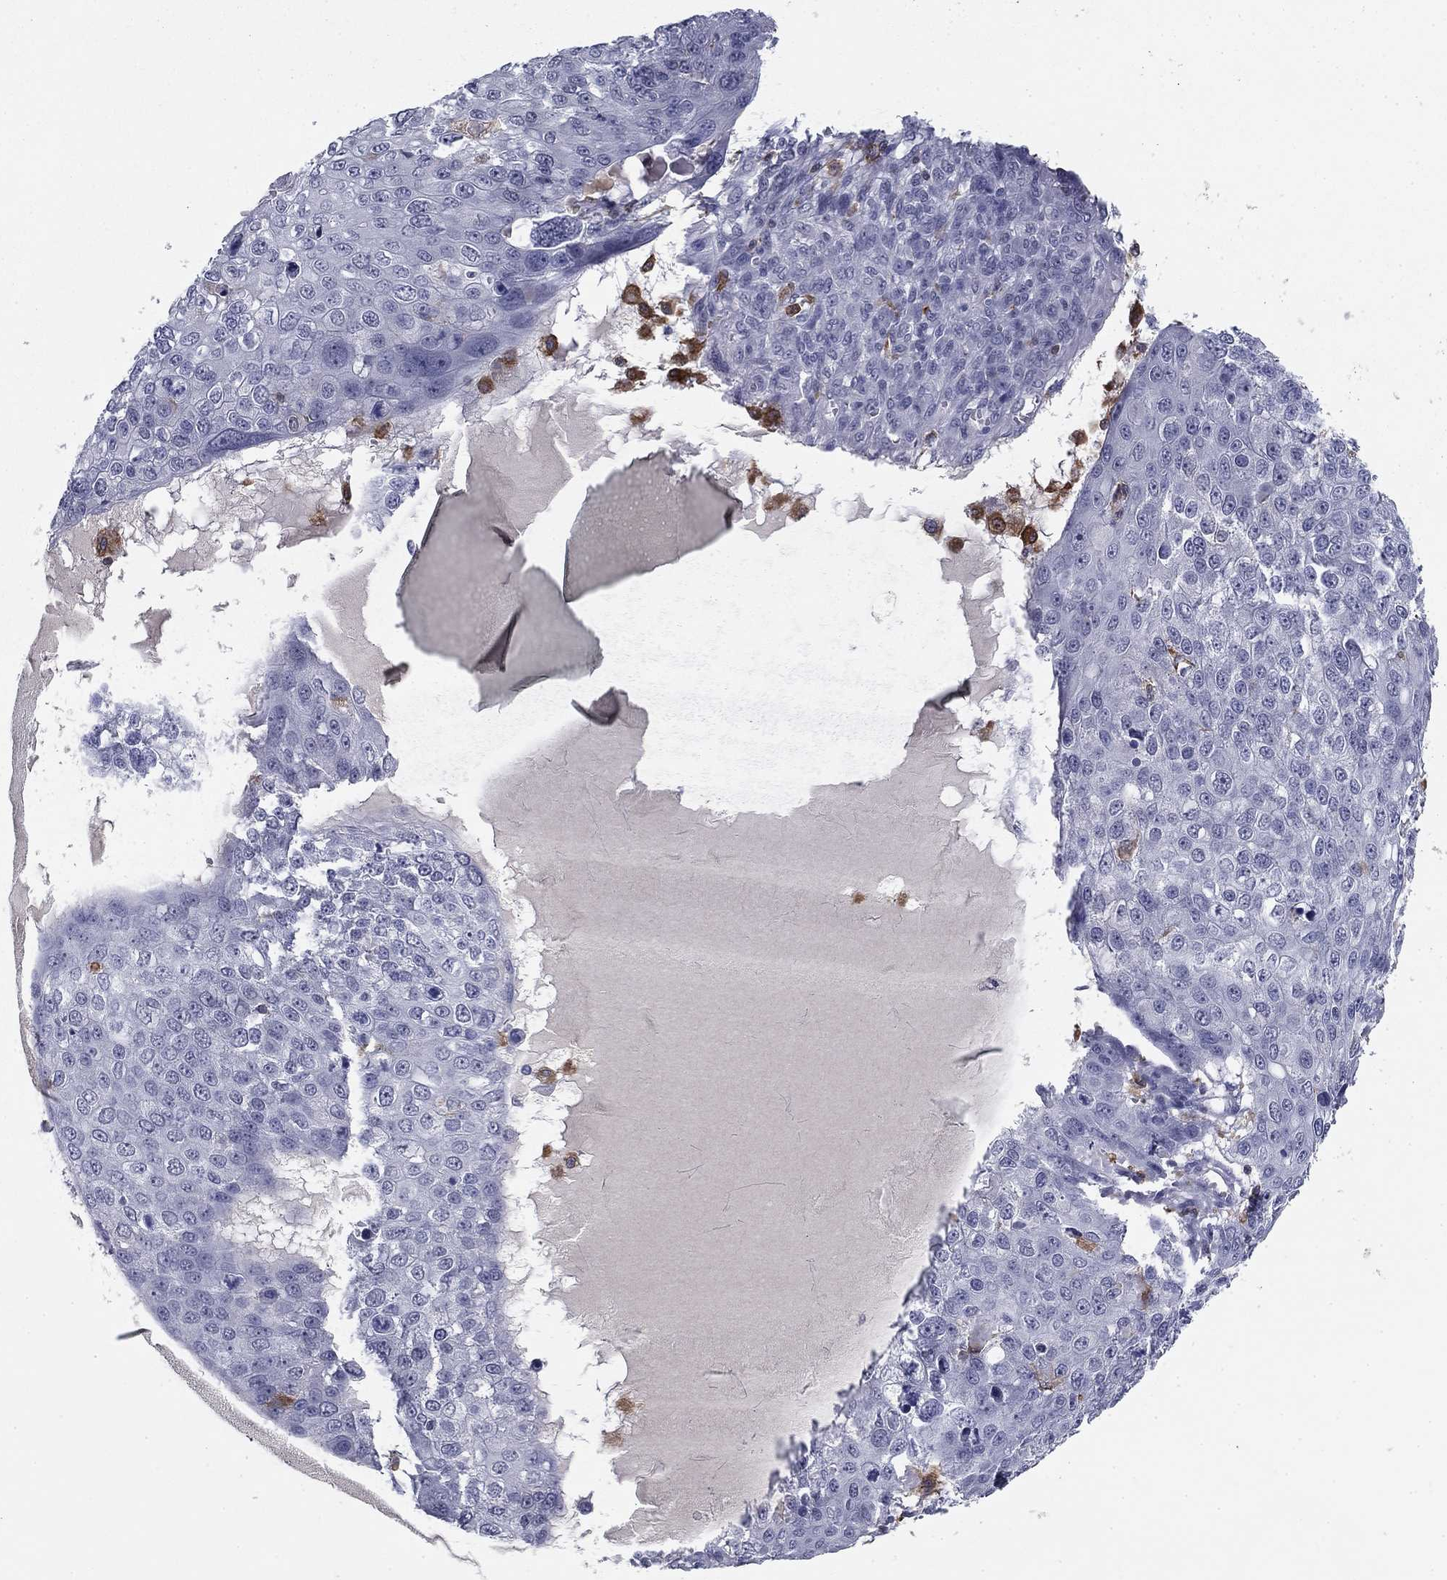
{"staining": {"intensity": "negative", "quantity": "none", "location": "none"}, "tissue": "skin cancer", "cell_type": "Tumor cells", "image_type": "cancer", "snomed": [{"axis": "morphology", "description": "Squamous cell carcinoma, NOS"}, {"axis": "topography", "description": "Skin"}], "caption": "Immunohistochemistry (IHC) of human squamous cell carcinoma (skin) demonstrates no staining in tumor cells.", "gene": "PLCB2", "patient": {"sex": "male", "age": 71}}